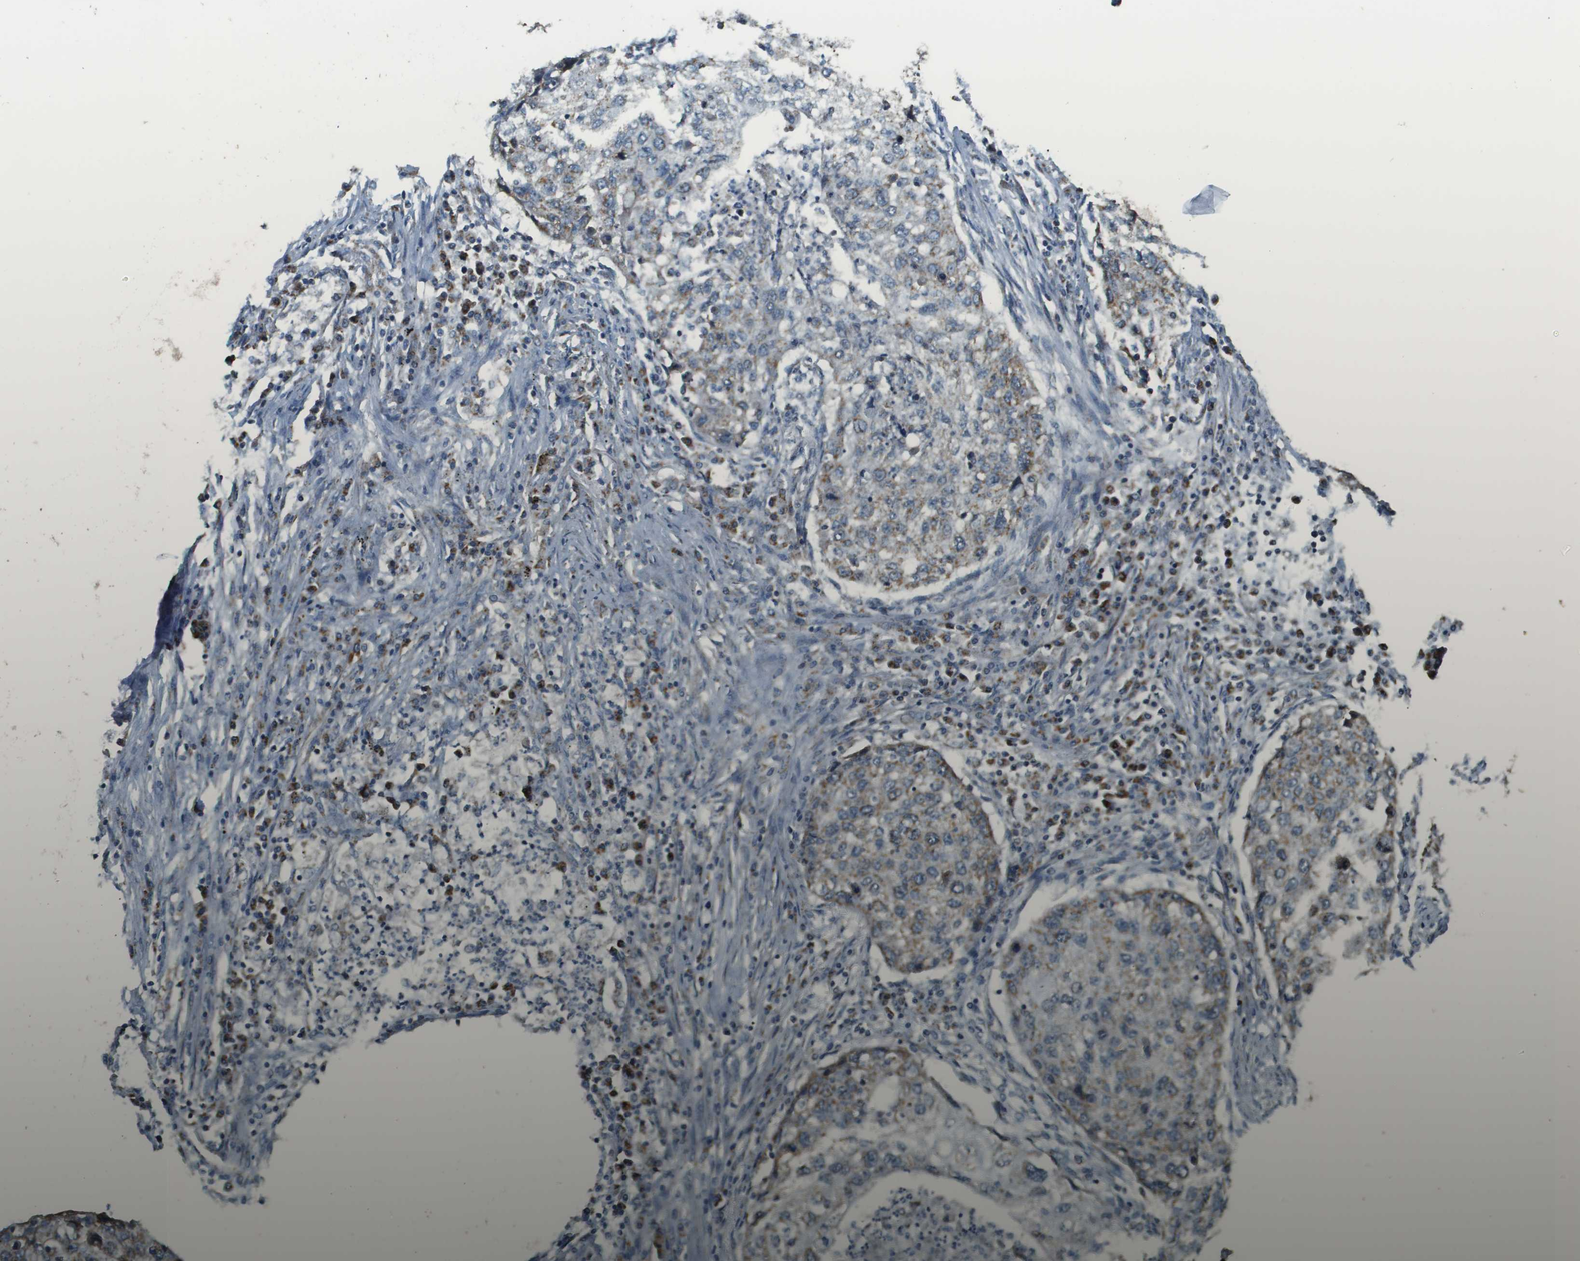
{"staining": {"intensity": "weak", "quantity": "25%-75%", "location": "cytoplasmic/membranous"}, "tissue": "lung cancer", "cell_type": "Tumor cells", "image_type": "cancer", "snomed": [{"axis": "morphology", "description": "Squamous cell carcinoma, NOS"}, {"axis": "topography", "description": "Lung"}], "caption": "IHC of human lung squamous cell carcinoma reveals low levels of weak cytoplasmic/membranous positivity in about 25%-75% of tumor cells.", "gene": "FH", "patient": {"sex": "female", "age": 63}}